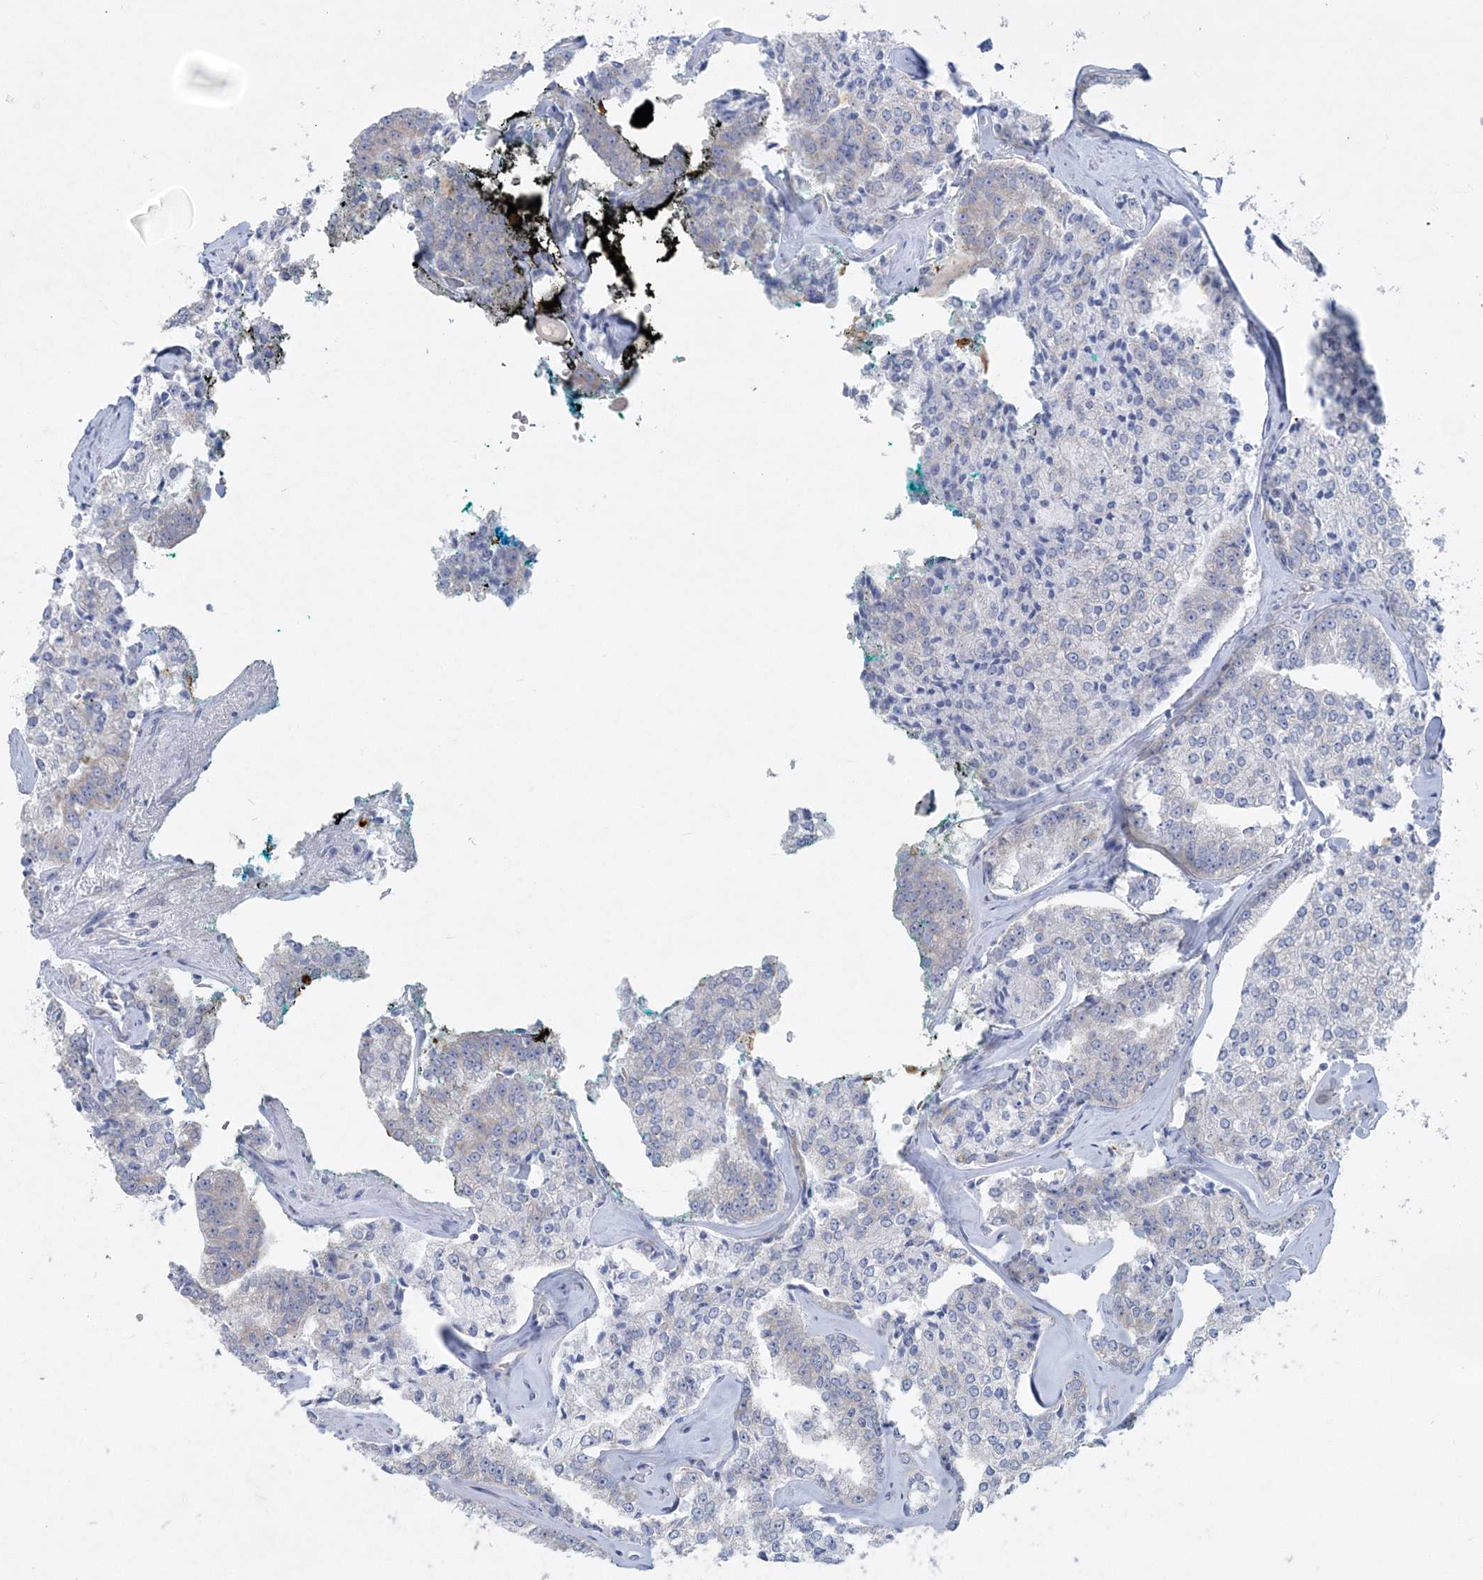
{"staining": {"intensity": "negative", "quantity": "none", "location": "none"}, "tissue": "prostate cancer", "cell_type": "Tumor cells", "image_type": "cancer", "snomed": [{"axis": "morphology", "description": "Adenocarcinoma, High grade"}, {"axis": "topography", "description": "Prostate"}], "caption": "An immunohistochemistry (IHC) histopathology image of high-grade adenocarcinoma (prostate) is shown. There is no staining in tumor cells of high-grade adenocarcinoma (prostate). (DAB immunohistochemistry visualized using brightfield microscopy, high magnification).", "gene": "CCNJ", "patient": {"sex": "male", "age": 71}}